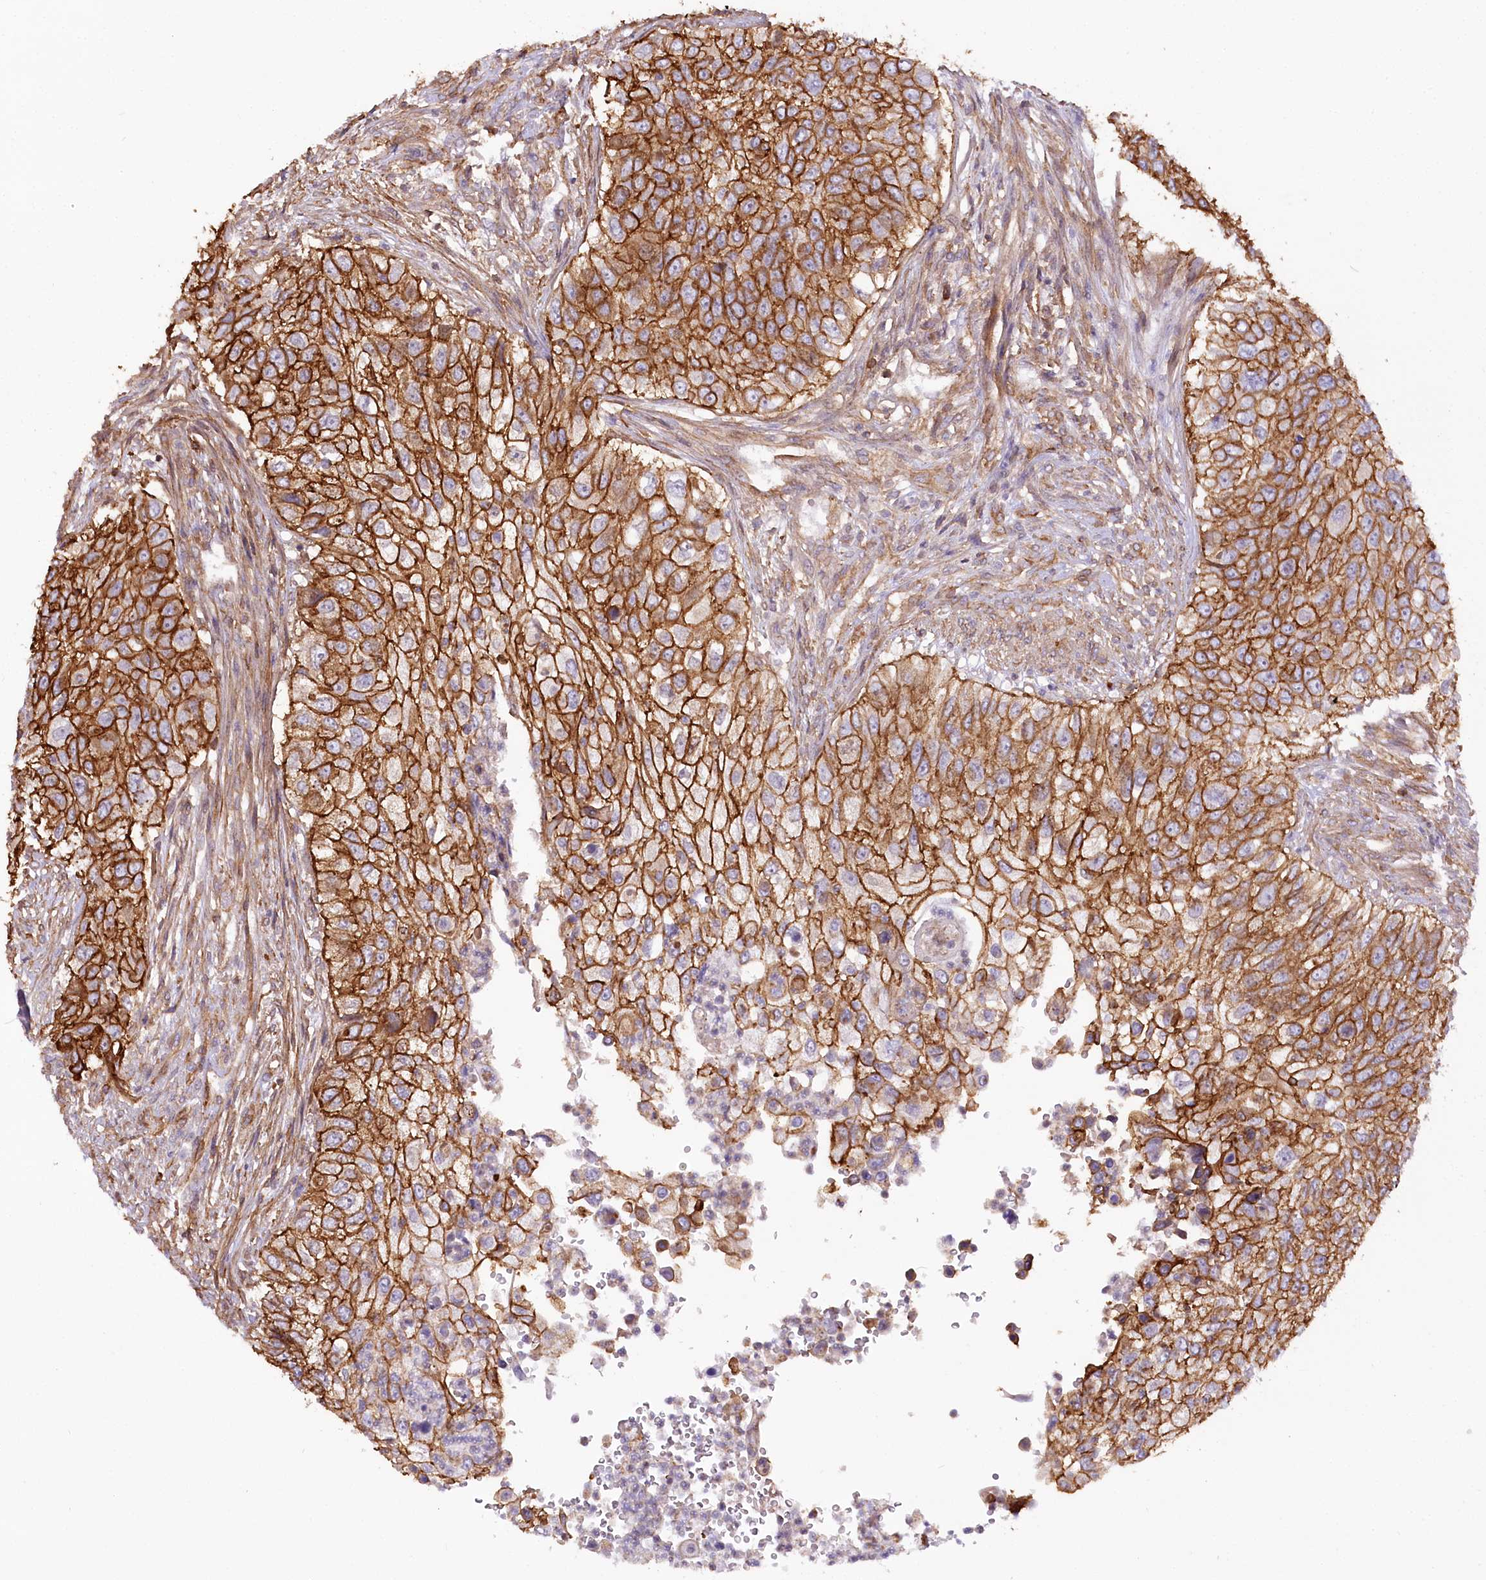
{"staining": {"intensity": "strong", "quantity": ">75%", "location": "cytoplasmic/membranous"}, "tissue": "urothelial cancer", "cell_type": "Tumor cells", "image_type": "cancer", "snomed": [{"axis": "morphology", "description": "Urothelial carcinoma, High grade"}, {"axis": "topography", "description": "Urinary bladder"}], "caption": "The immunohistochemical stain labels strong cytoplasmic/membranous expression in tumor cells of urothelial cancer tissue.", "gene": "SYNPO2", "patient": {"sex": "female", "age": 60}}